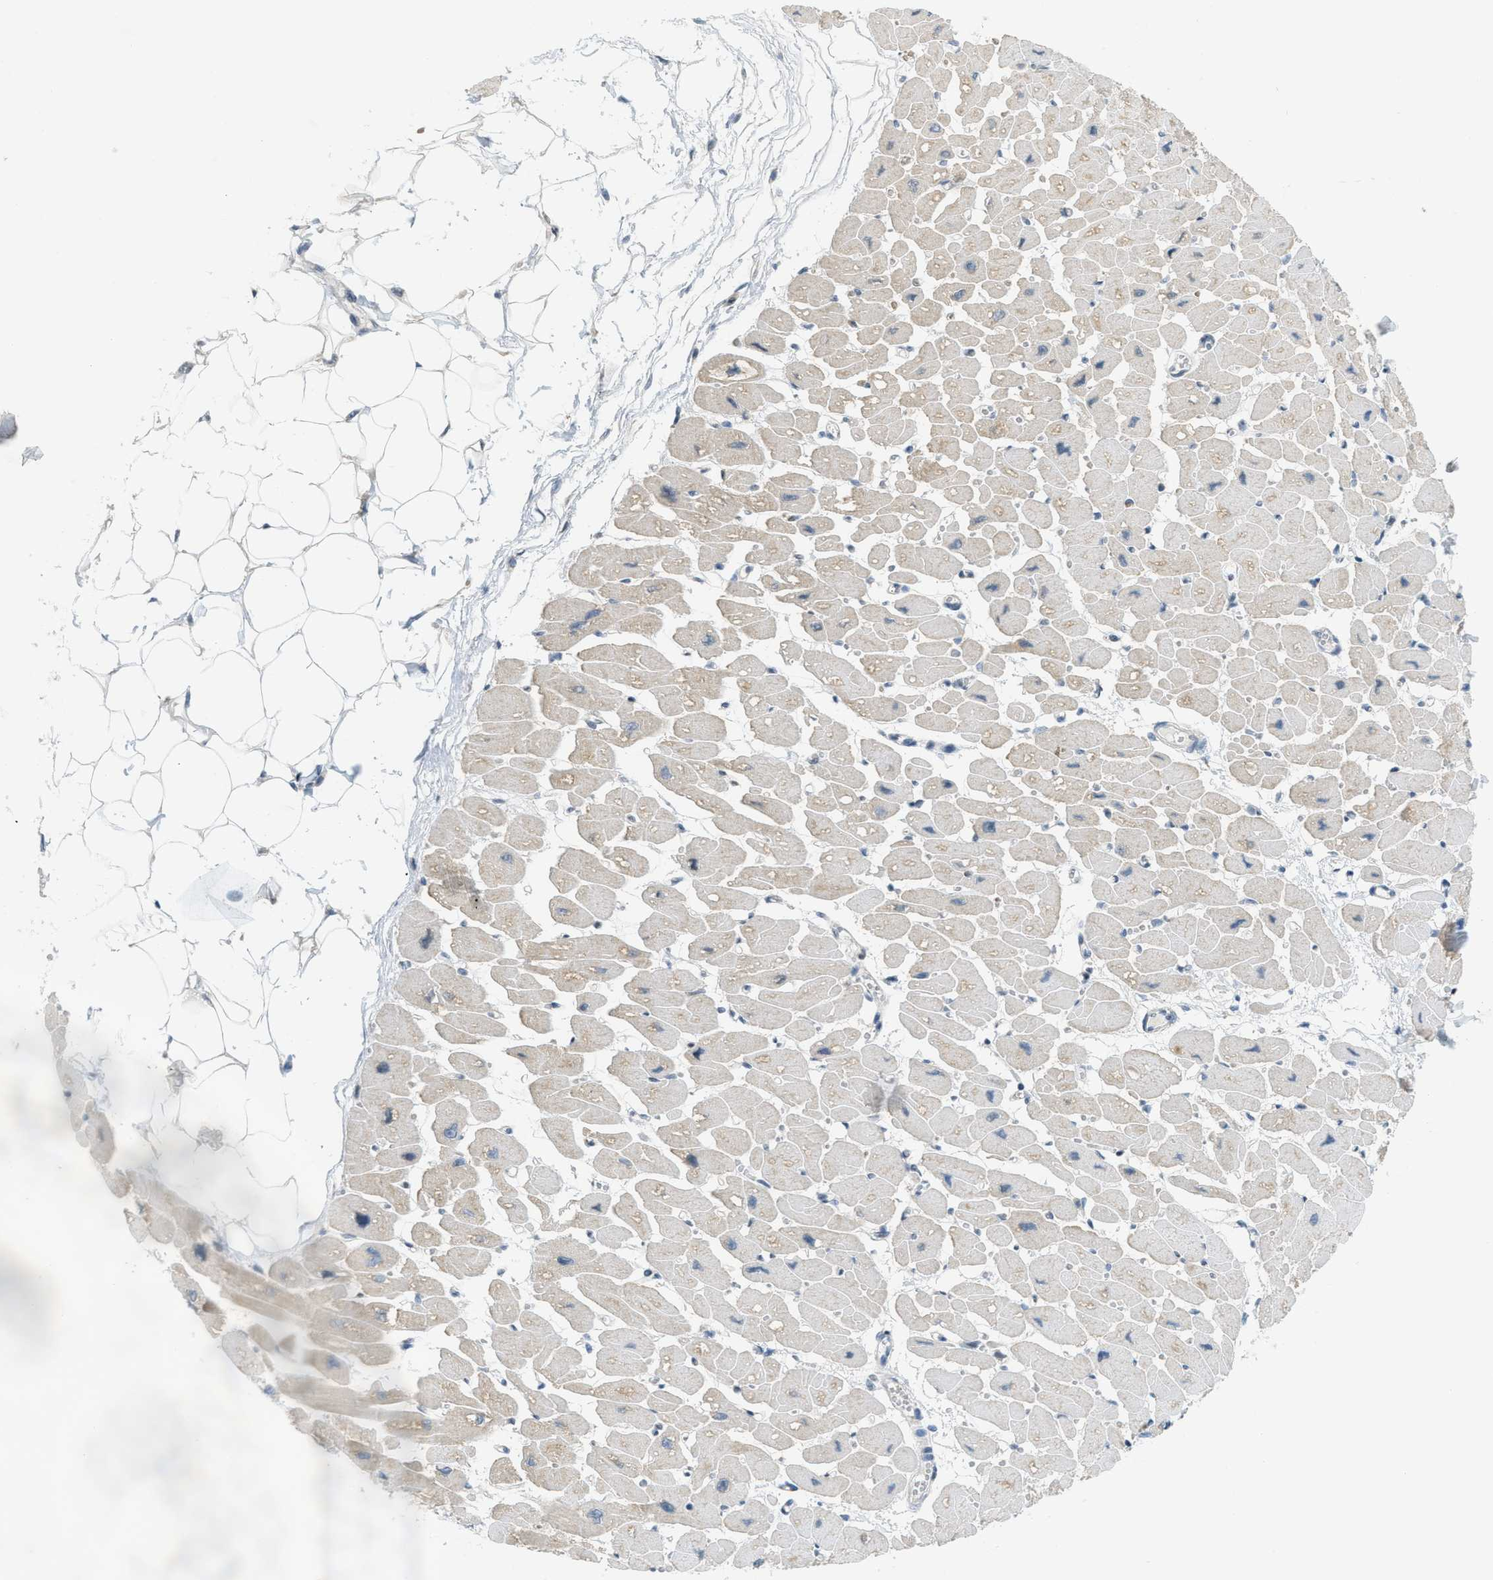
{"staining": {"intensity": "weak", "quantity": "<25%", "location": "cytoplasmic/membranous"}, "tissue": "heart muscle", "cell_type": "Cardiomyocytes", "image_type": "normal", "snomed": [{"axis": "morphology", "description": "Normal tissue, NOS"}, {"axis": "topography", "description": "Heart"}], "caption": "This is an IHC micrograph of benign human heart muscle. There is no staining in cardiomyocytes.", "gene": "TXNDC2", "patient": {"sex": "female", "age": 54}}